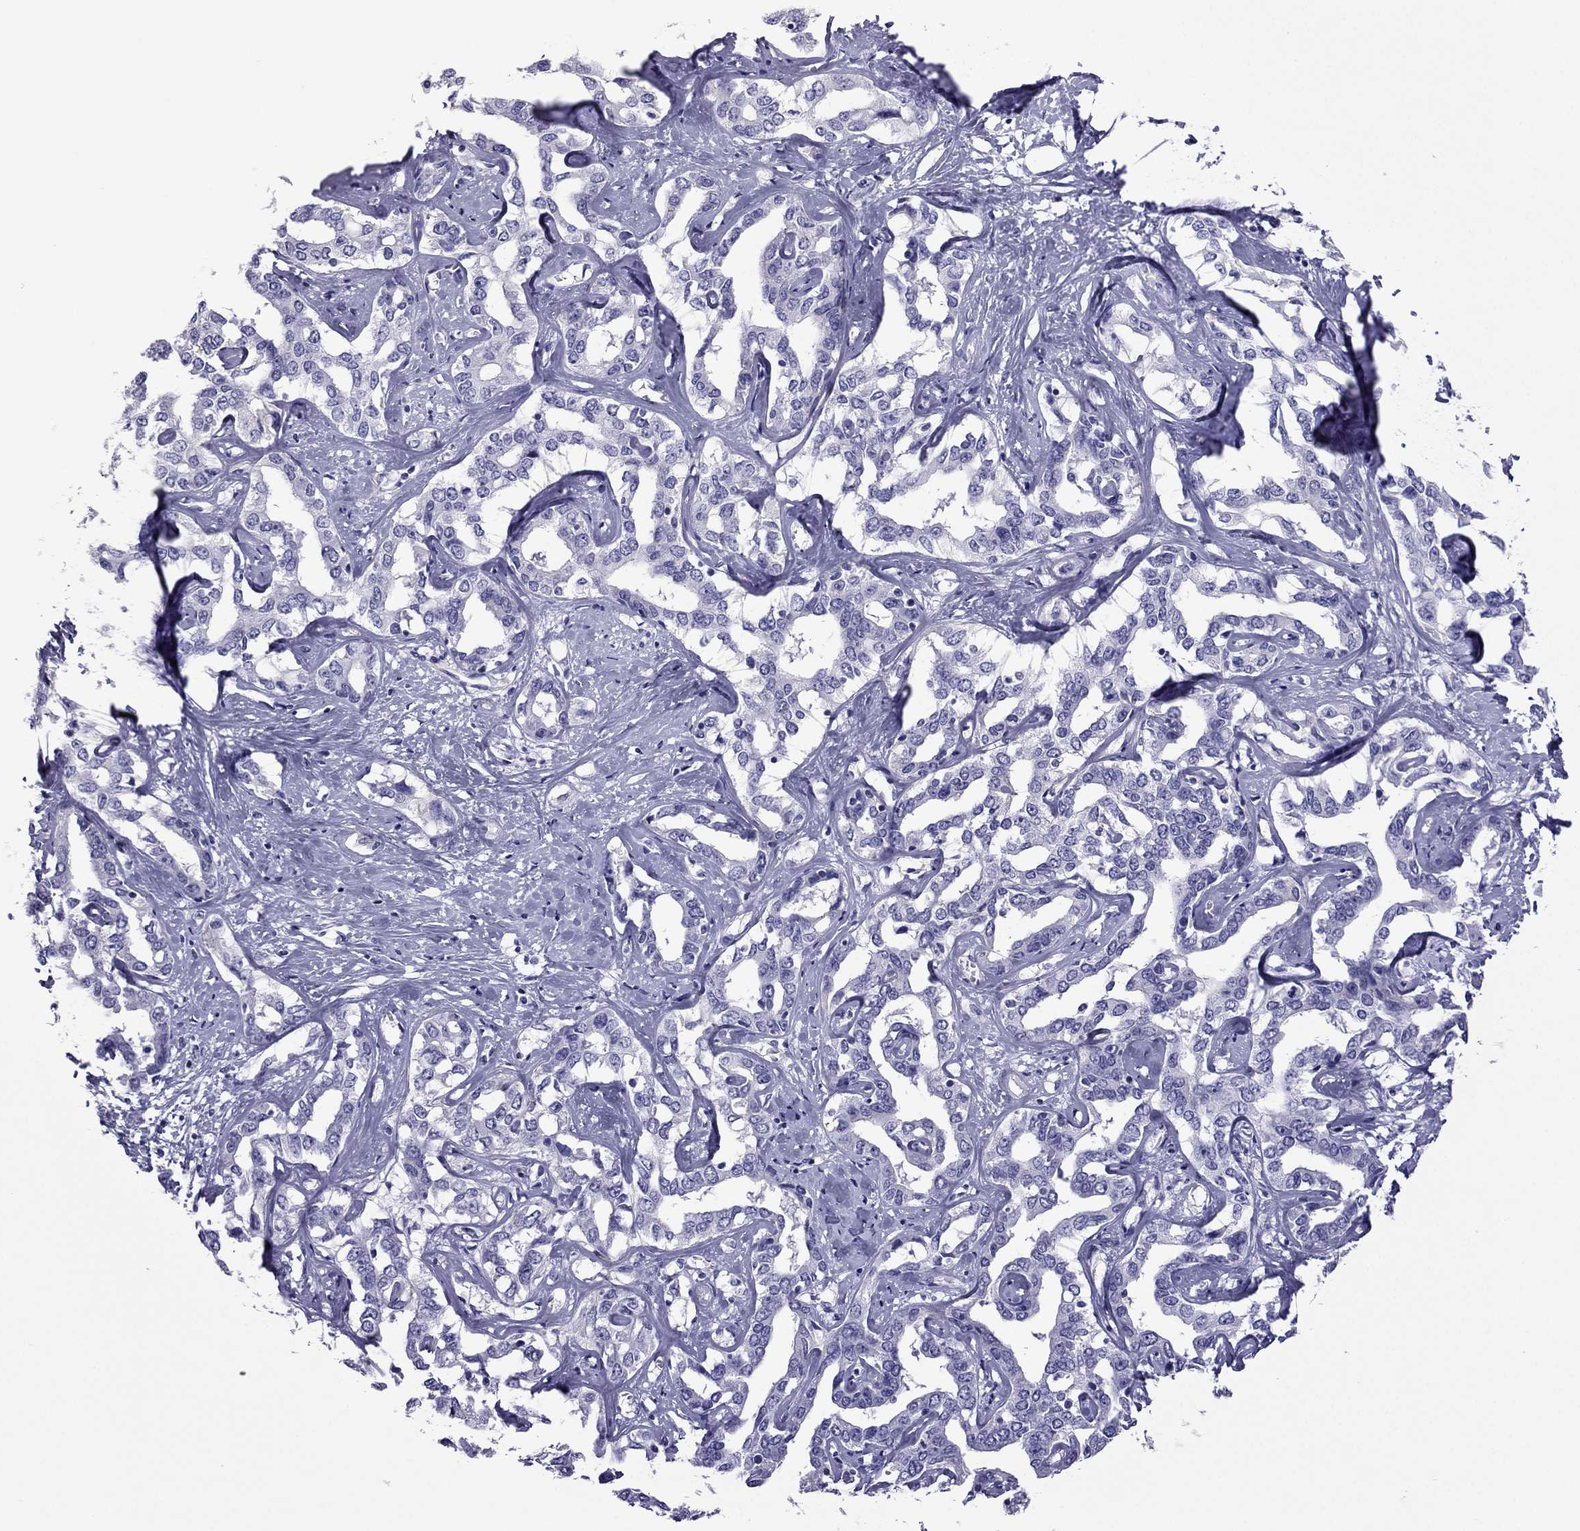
{"staining": {"intensity": "negative", "quantity": "none", "location": "none"}, "tissue": "liver cancer", "cell_type": "Tumor cells", "image_type": "cancer", "snomed": [{"axis": "morphology", "description": "Cholangiocarcinoma"}, {"axis": "topography", "description": "Liver"}], "caption": "Tumor cells show no significant protein positivity in liver cholangiocarcinoma.", "gene": "MYL11", "patient": {"sex": "male", "age": 59}}